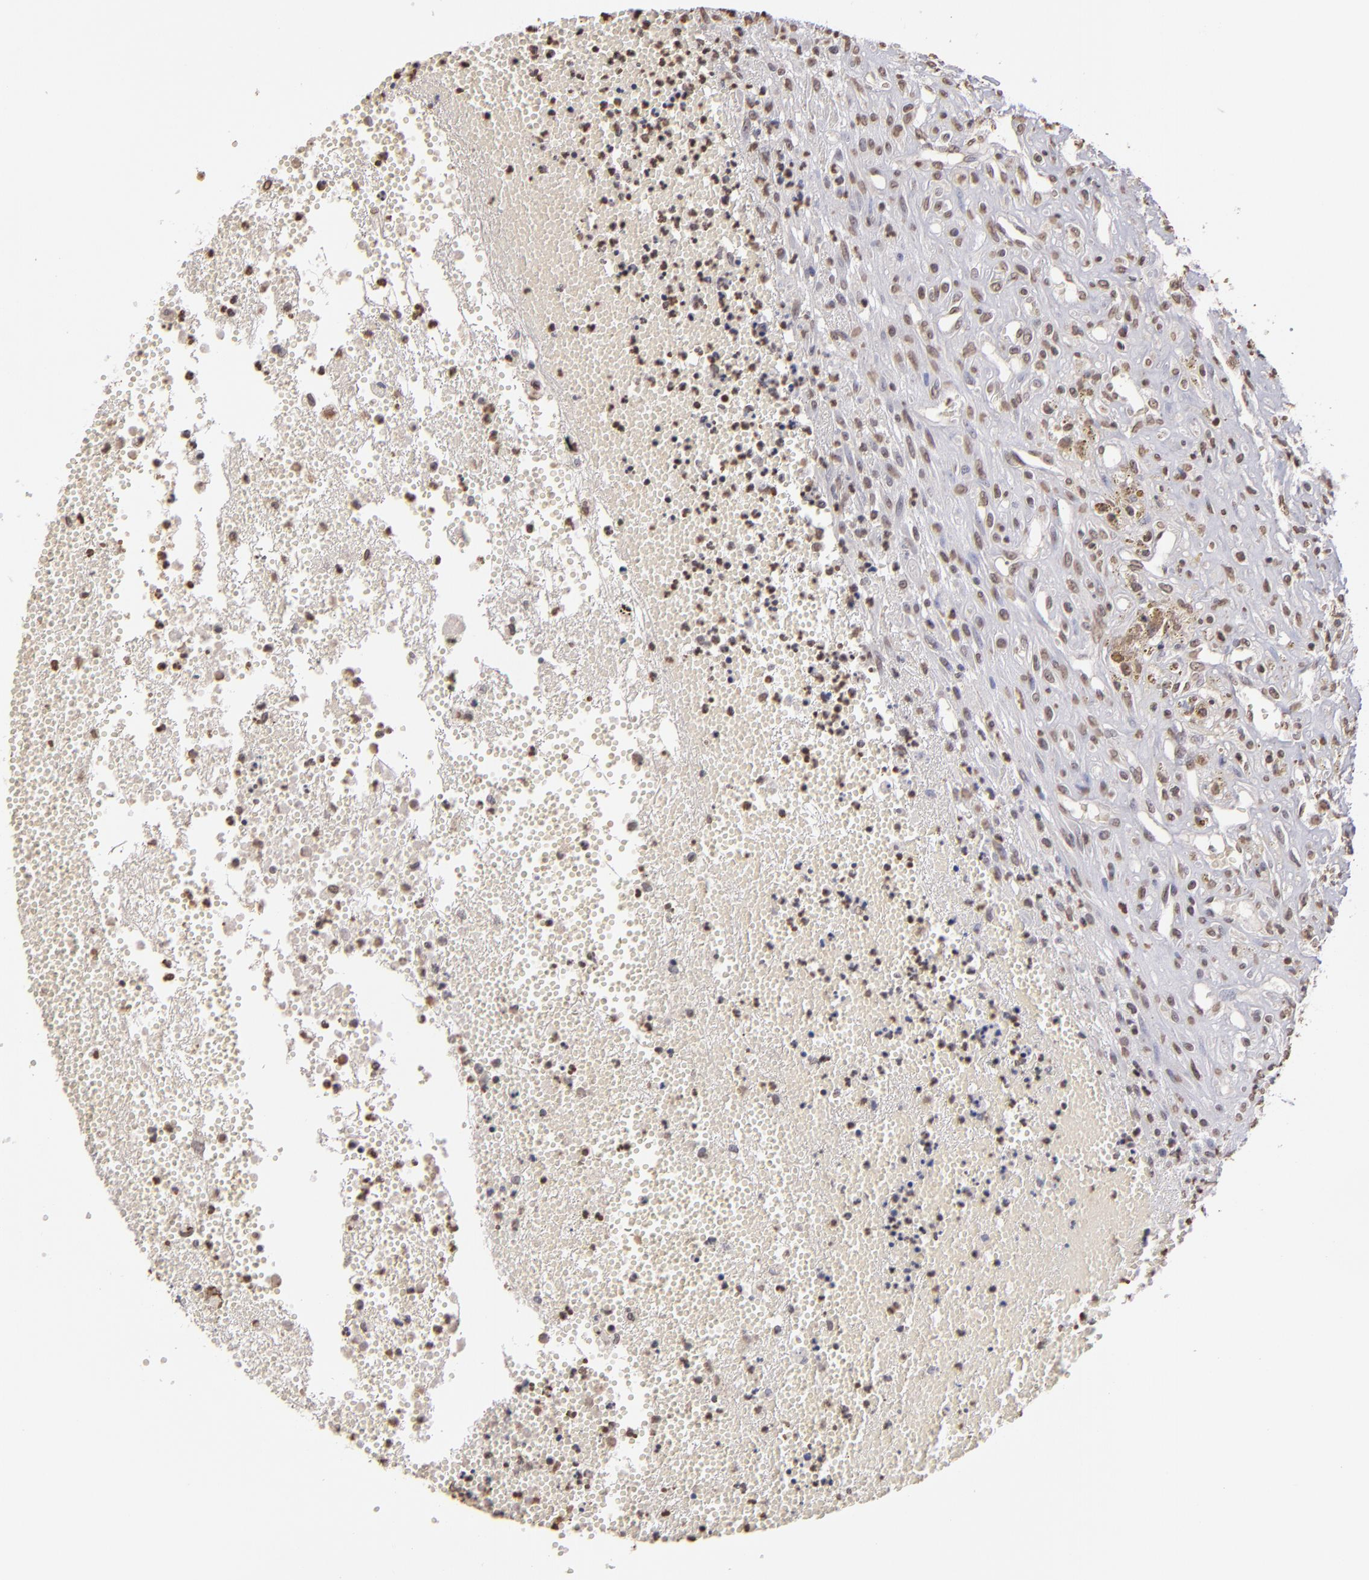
{"staining": {"intensity": "moderate", "quantity": "<25%", "location": "nuclear"}, "tissue": "glioma", "cell_type": "Tumor cells", "image_type": "cancer", "snomed": [{"axis": "morphology", "description": "Glioma, malignant, High grade"}, {"axis": "topography", "description": "Brain"}], "caption": "Immunohistochemistry (DAB) staining of glioma demonstrates moderate nuclear protein positivity in approximately <25% of tumor cells. (Brightfield microscopy of DAB IHC at high magnification).", "gene": "LBX1", "patient": {"sex": "male", "age": 66}}